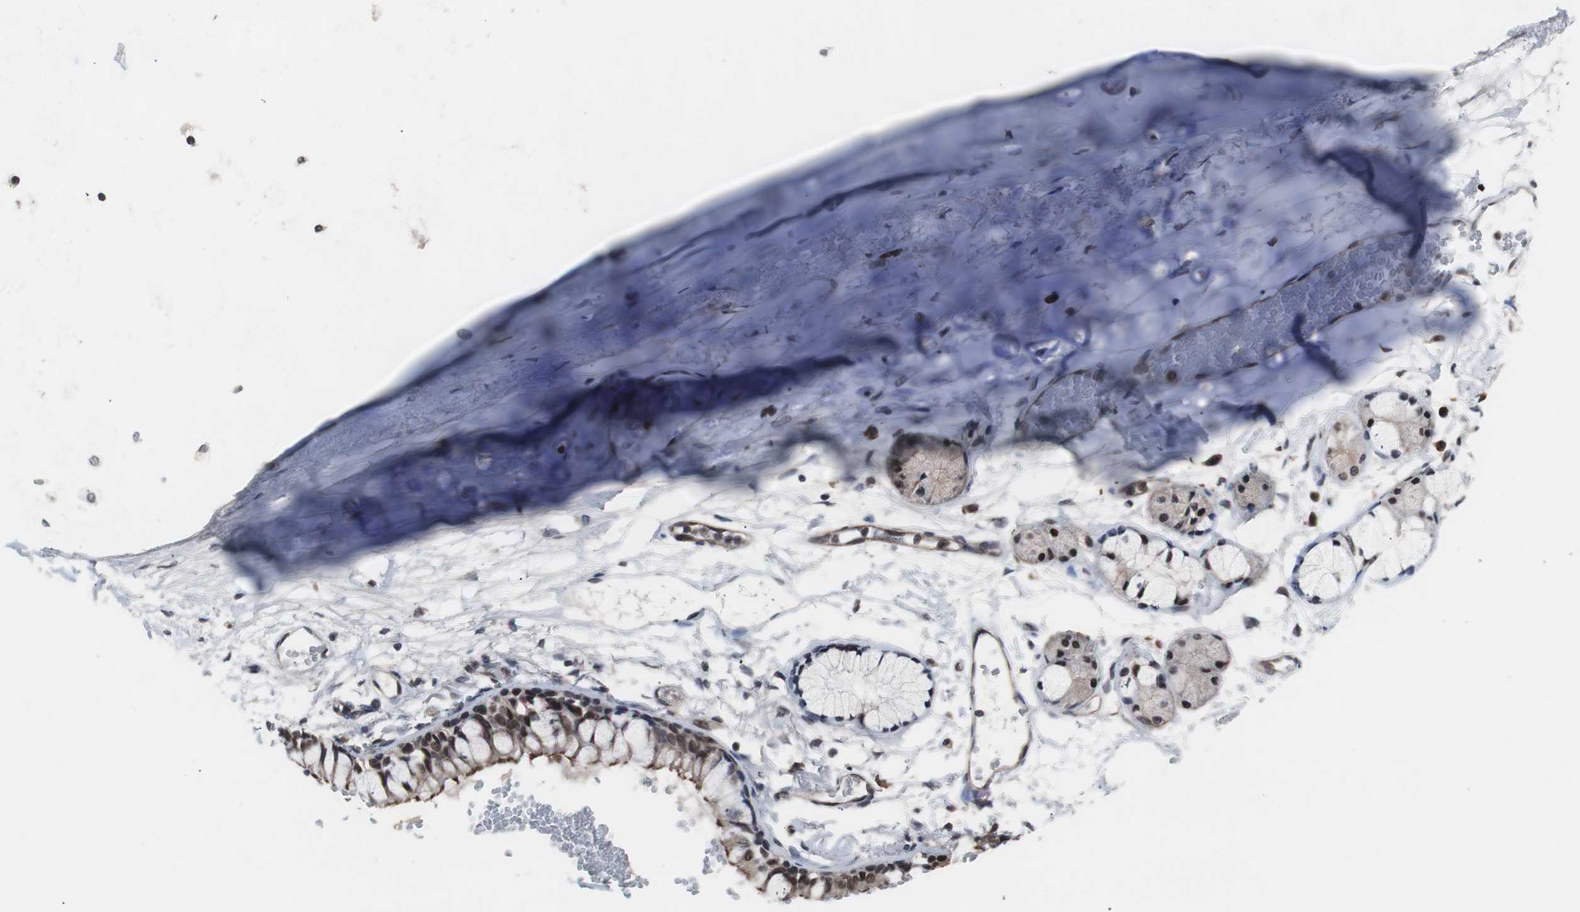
{"staining": {"intensity": "moderate", "quantity": ">75%", "location": "nuclear"}, "tissue": "adipose tissue", "cell_type": "Adipocytes", "image_type": "normal", "snomed": [{"axis": "morphology", "description": "Normal tissue, NOS"}, {"axis": "topography", "description": "Cartilage tissue"}, {"axis": "topography", "description": "Bronchus"}], "caption": "Human adipose tissue stained for a protein (brown) displays moderate nuclear positive staining in approximately >75% of adipocytes.", "gene": "GTF2F2", "patient": {"sex": "female", "age": 73}}